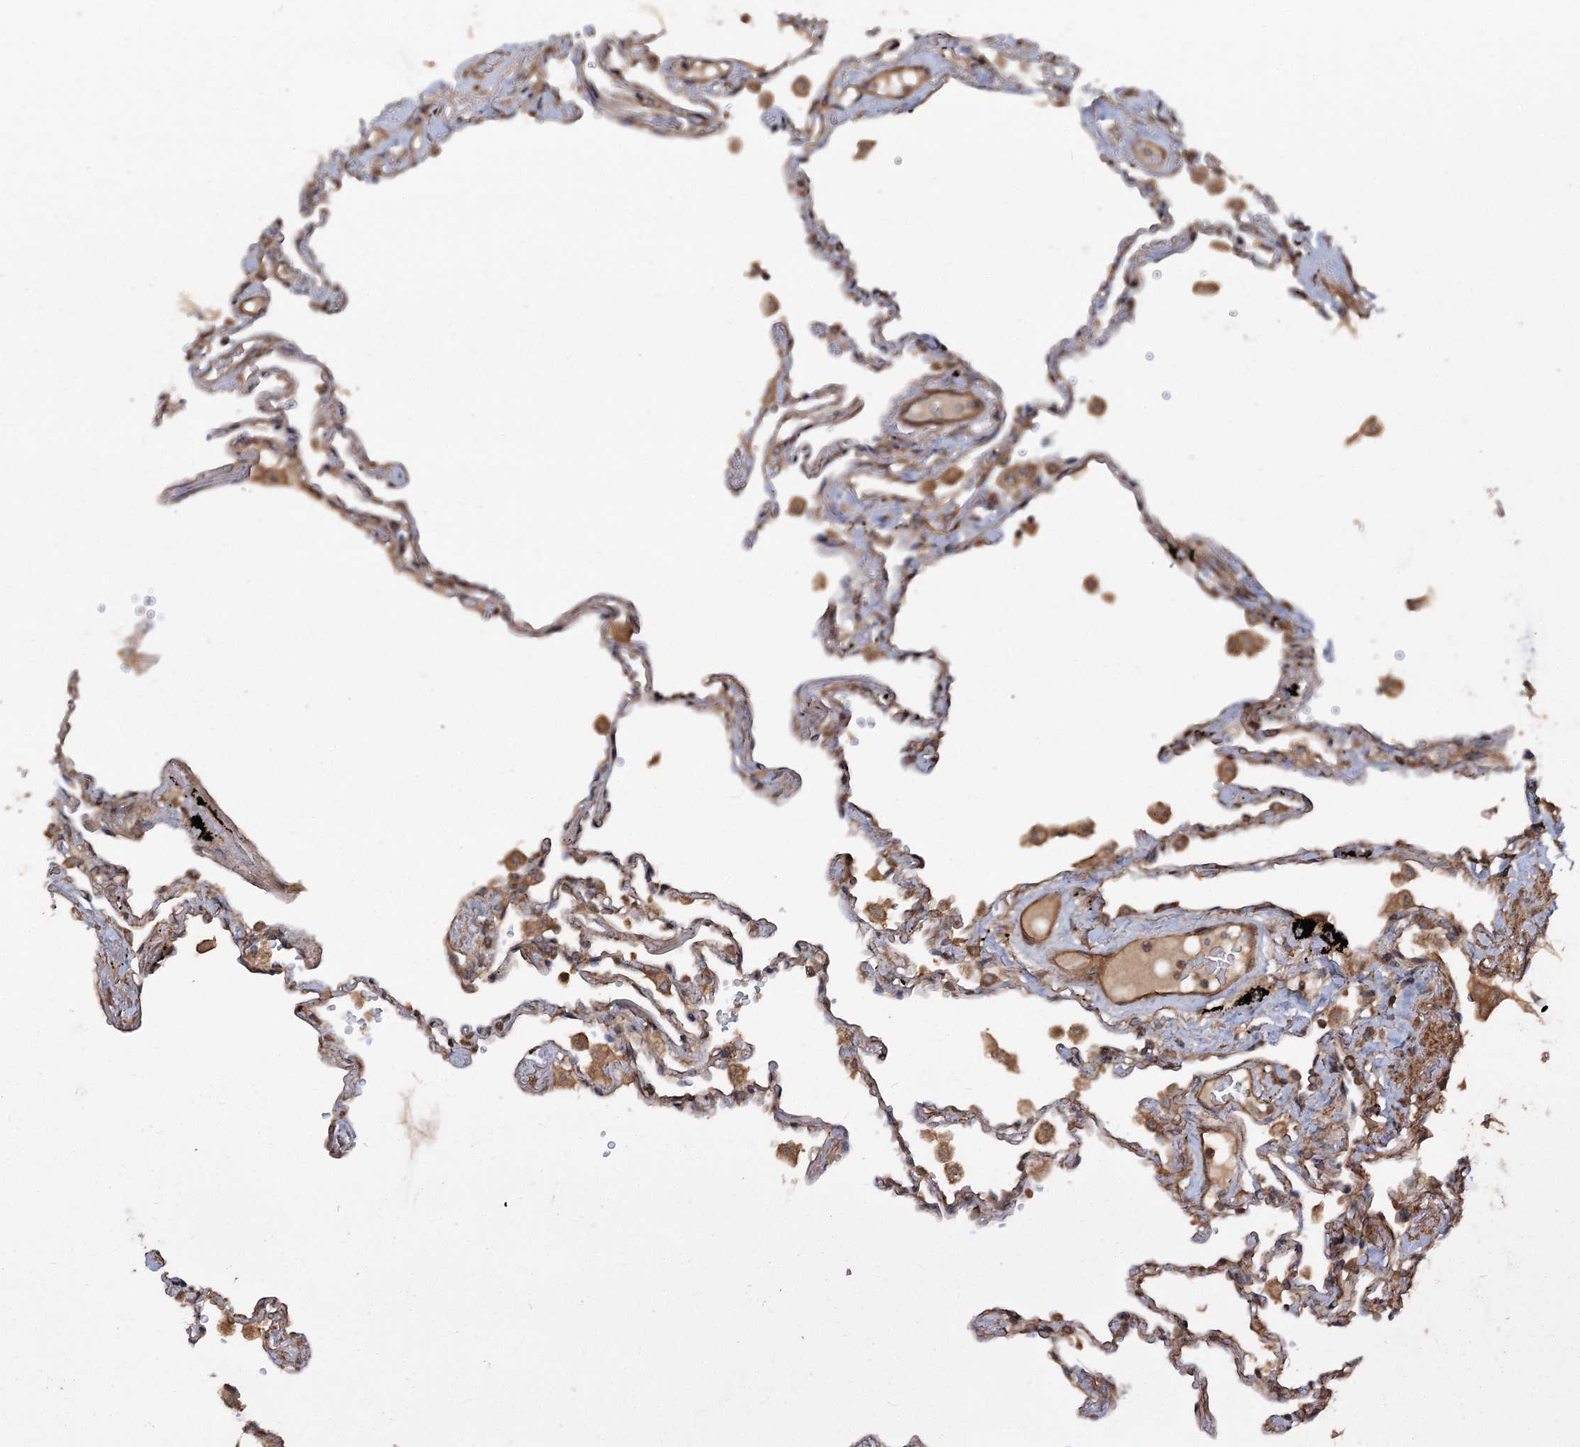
{"staining": {"intensity": "moderate", "quantity": "25%-75%", "location": "cytoplasmic/membranous"}, "tissue": "lung", "cell_type": "Alveolar cells", "image_type": "normal", "snomed": [{"axis": "morphology", "description": "Normal tissue, NOS"}, {"axis": "topography", "description": "Lung"}], "caption": "Approximately 25%-75% of alveolar cells in benign human lung exhibit moderate cytoplasmic/membranous protein positivity as visualized by brown immunohistochemical staining.", "gene": "RNF214", "patient": {"sex": "female", "age": 67}}